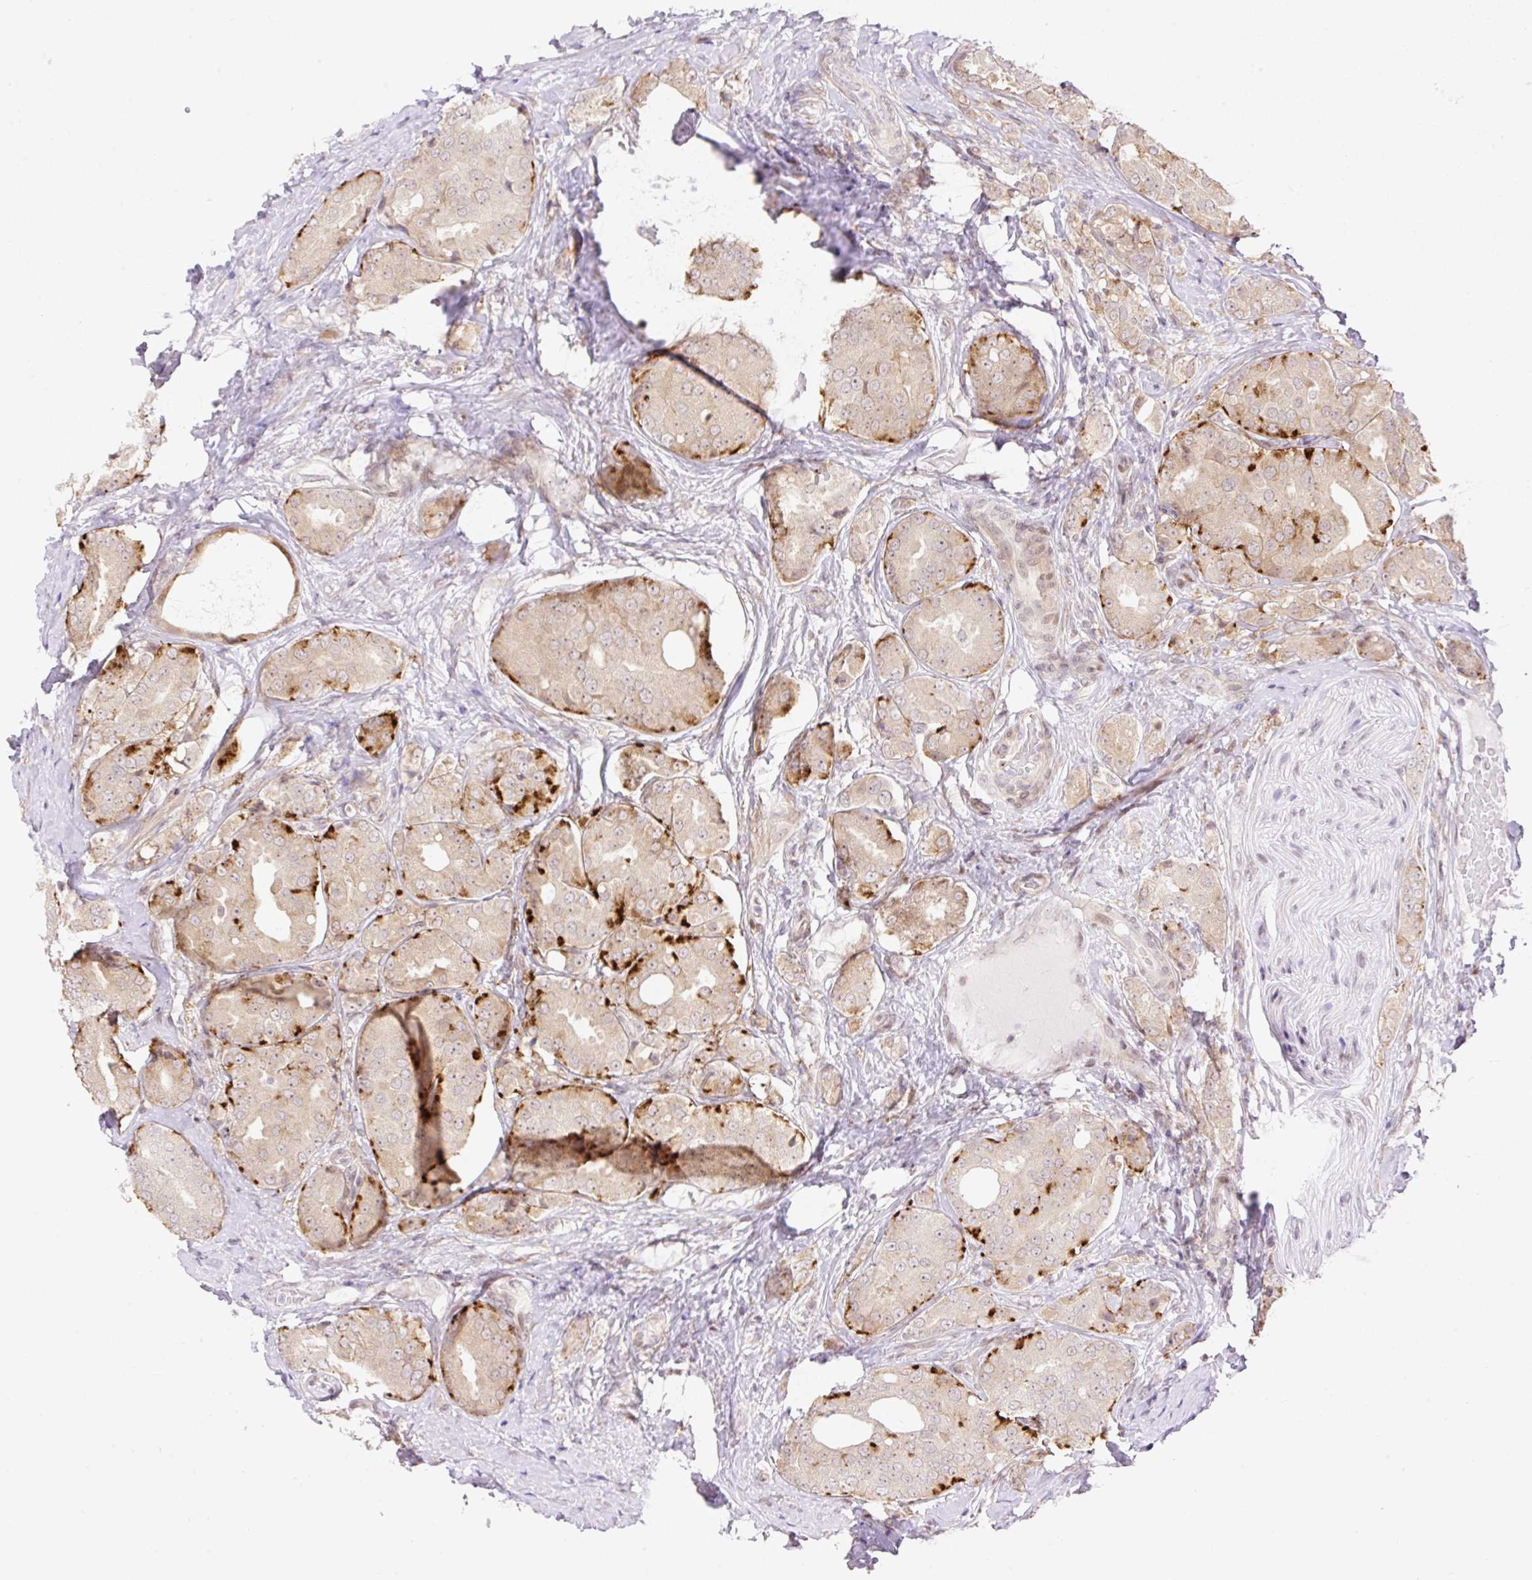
{"staining": {"intensity": "strong", "quantity": "<25%", "location": "cytoplasmic/membranous"}, "tissue": "prostate cancer", "cell_type": "Tumor cells", "image_type": "cancer", "snomed": [{"axis": "morphology", "description": "Adenocarcinoma, High grade"}, {"axis": "topography", "description": "Prostate"}], "caption": "Protein staining of prostate cancer tissue demonstrates strong cytoplasmic/membranous expression in approximately <25% of tumor cells.", "gene": "ZFP41", "patient": {"sex": "male", "age": 63}}